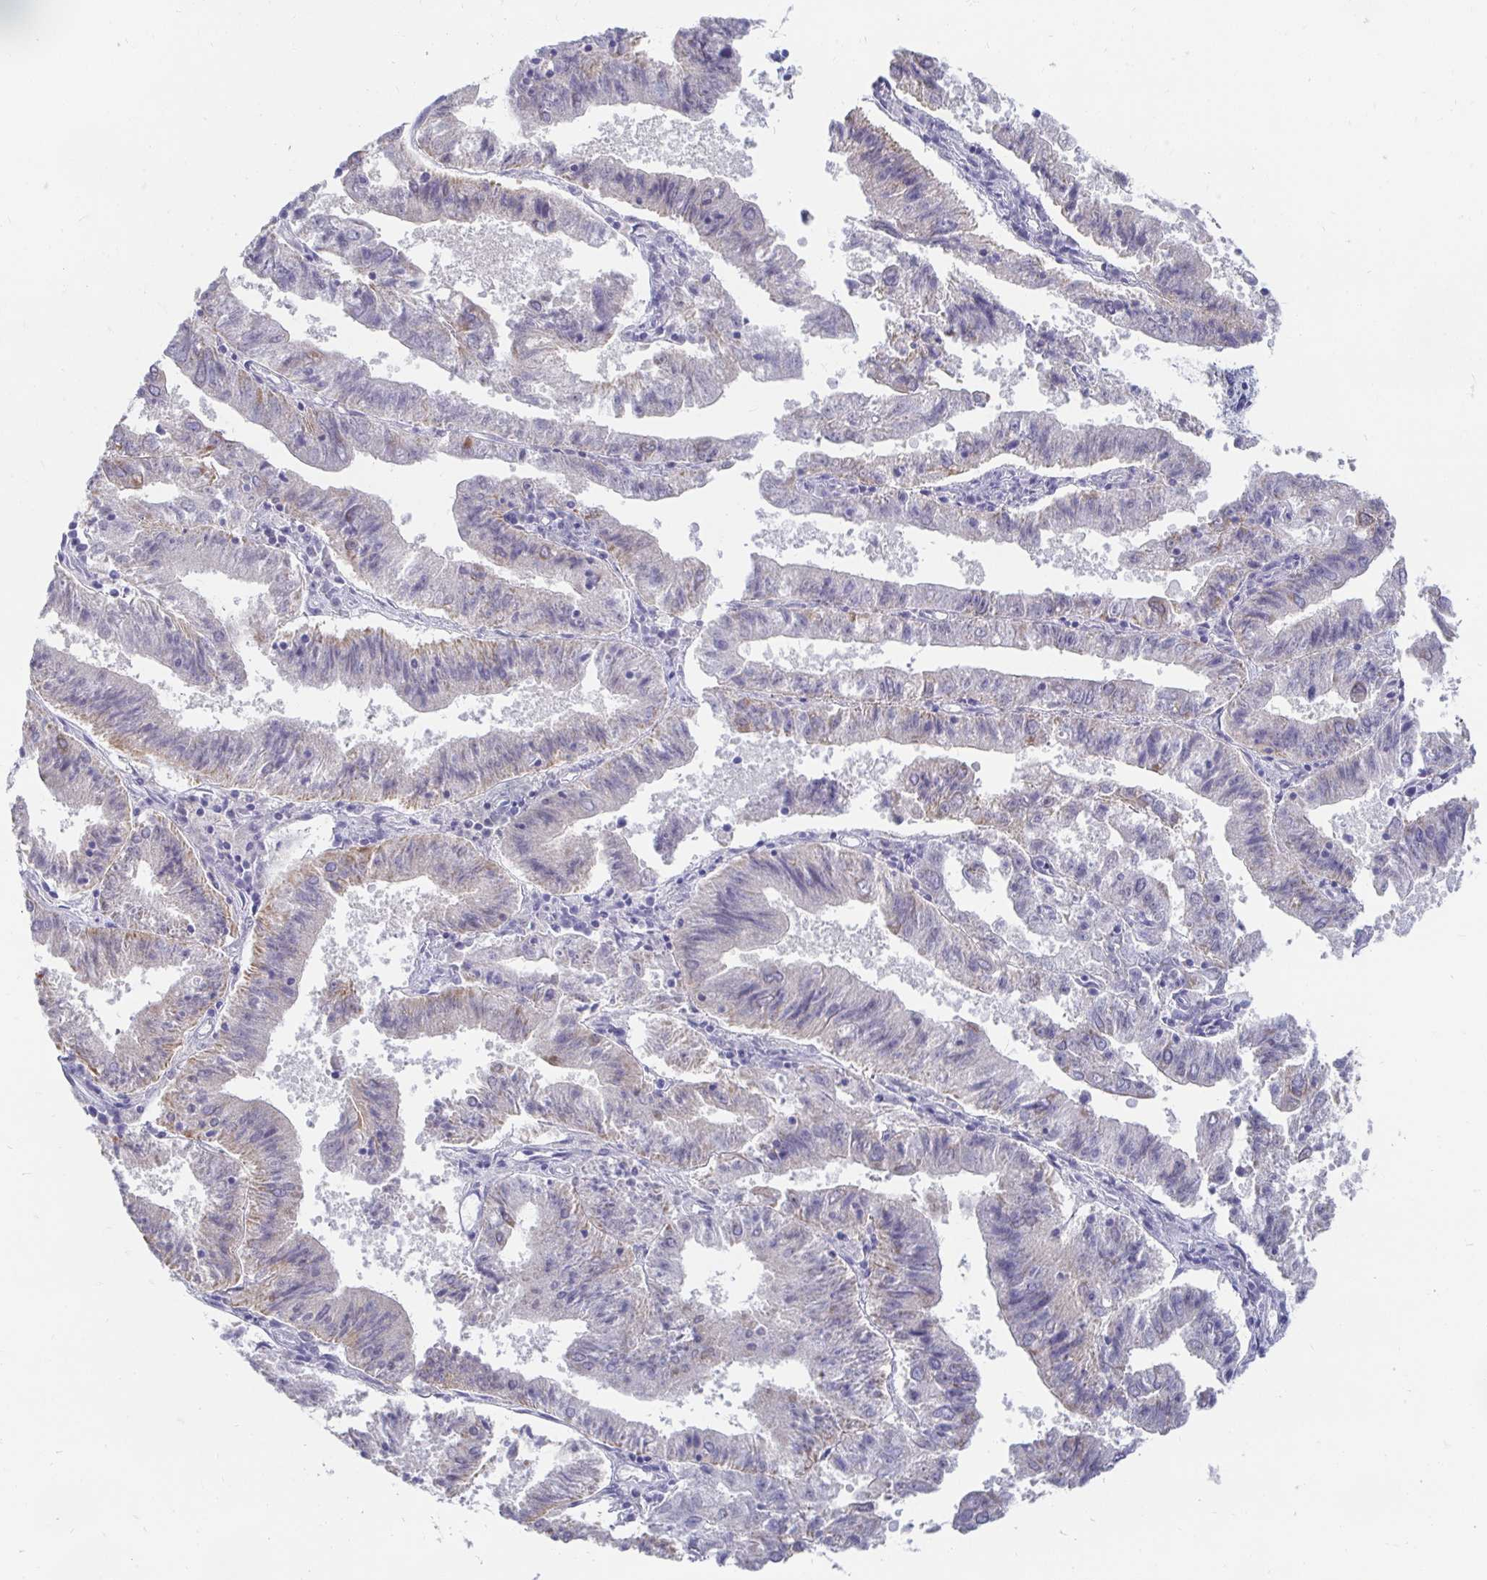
{"staining": {"intensity": "weak", "quantity": "<25%", "location": "cytoplasmic/membranous"}, "tissue": "endometrial cancer", "cell_type": "Tumor cells", "image_type": "cancer", "snomed": [{"axis": "morphology", "description": "Adenocarcinoma, NOS"}, {"axis": "topography", "description": "Endometrium"}], "caption": "This is an immunohistochemistry (IHC) photomicrograph of endometrial cancer (adenocarcinoma). There is no staining in tumor cells.", "gene": "PEG10", "patient": {"sex": "female", "age": 82}}